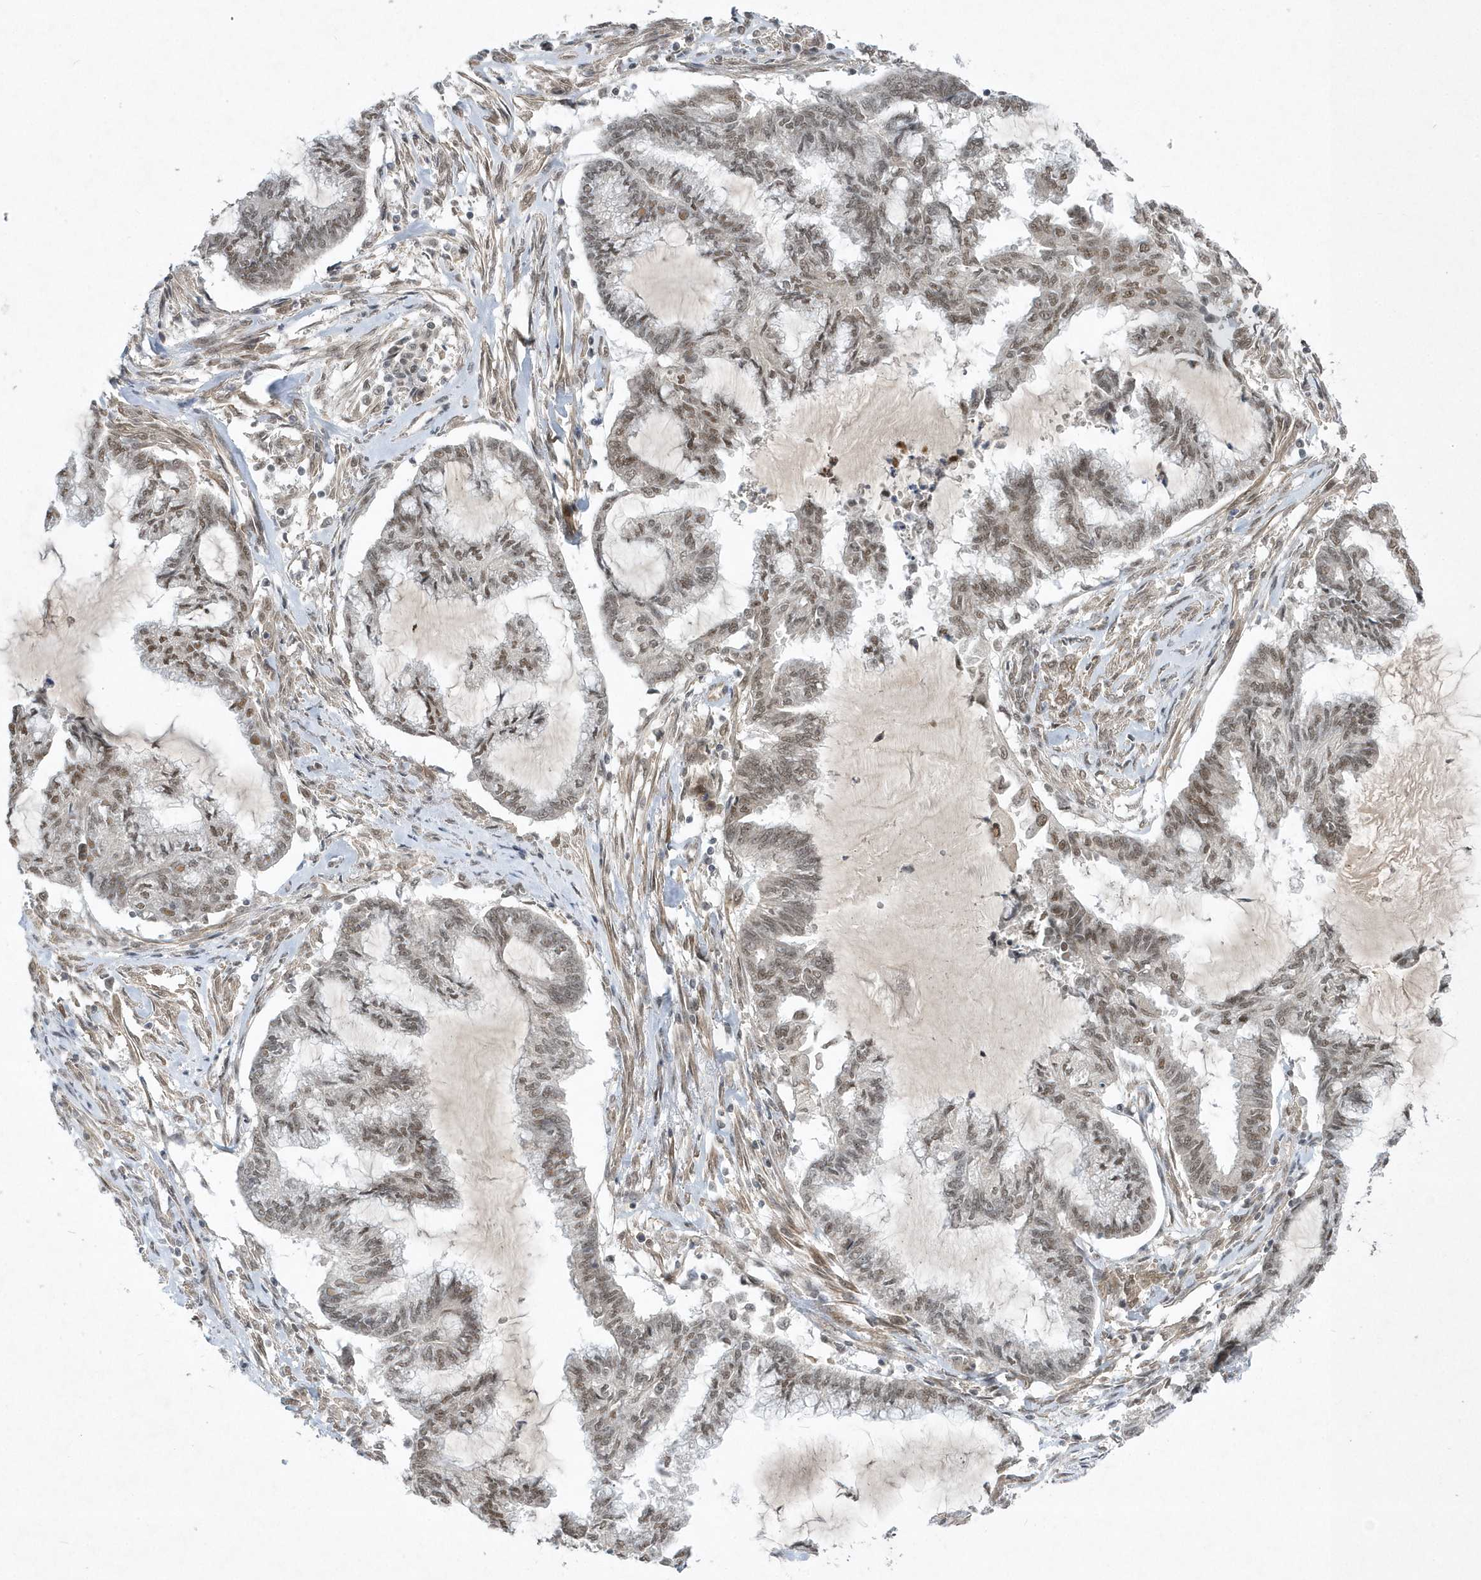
{"staining": {"intensity": "moderate", "quantity": ">75%", "location": "nuclear"}, "tissue": "endometrial cancer", "cell_type": "Tumor cells", "image_type": "cancer", "snomed": [{"axis": "morphology", "description": "Adenocarcinoma, NOS"}, {"axis": "topography", "description": "Endometrium"}], "caption": "Immunohistochemistry micrograph of human endometrial cancer stained for a protein (brown), which reveals medium levels of moderate nuclear positivity in approximately >75% of tumor cells.", "gene": "MXI1", "patient": {"sex": "female", "age": 86}}